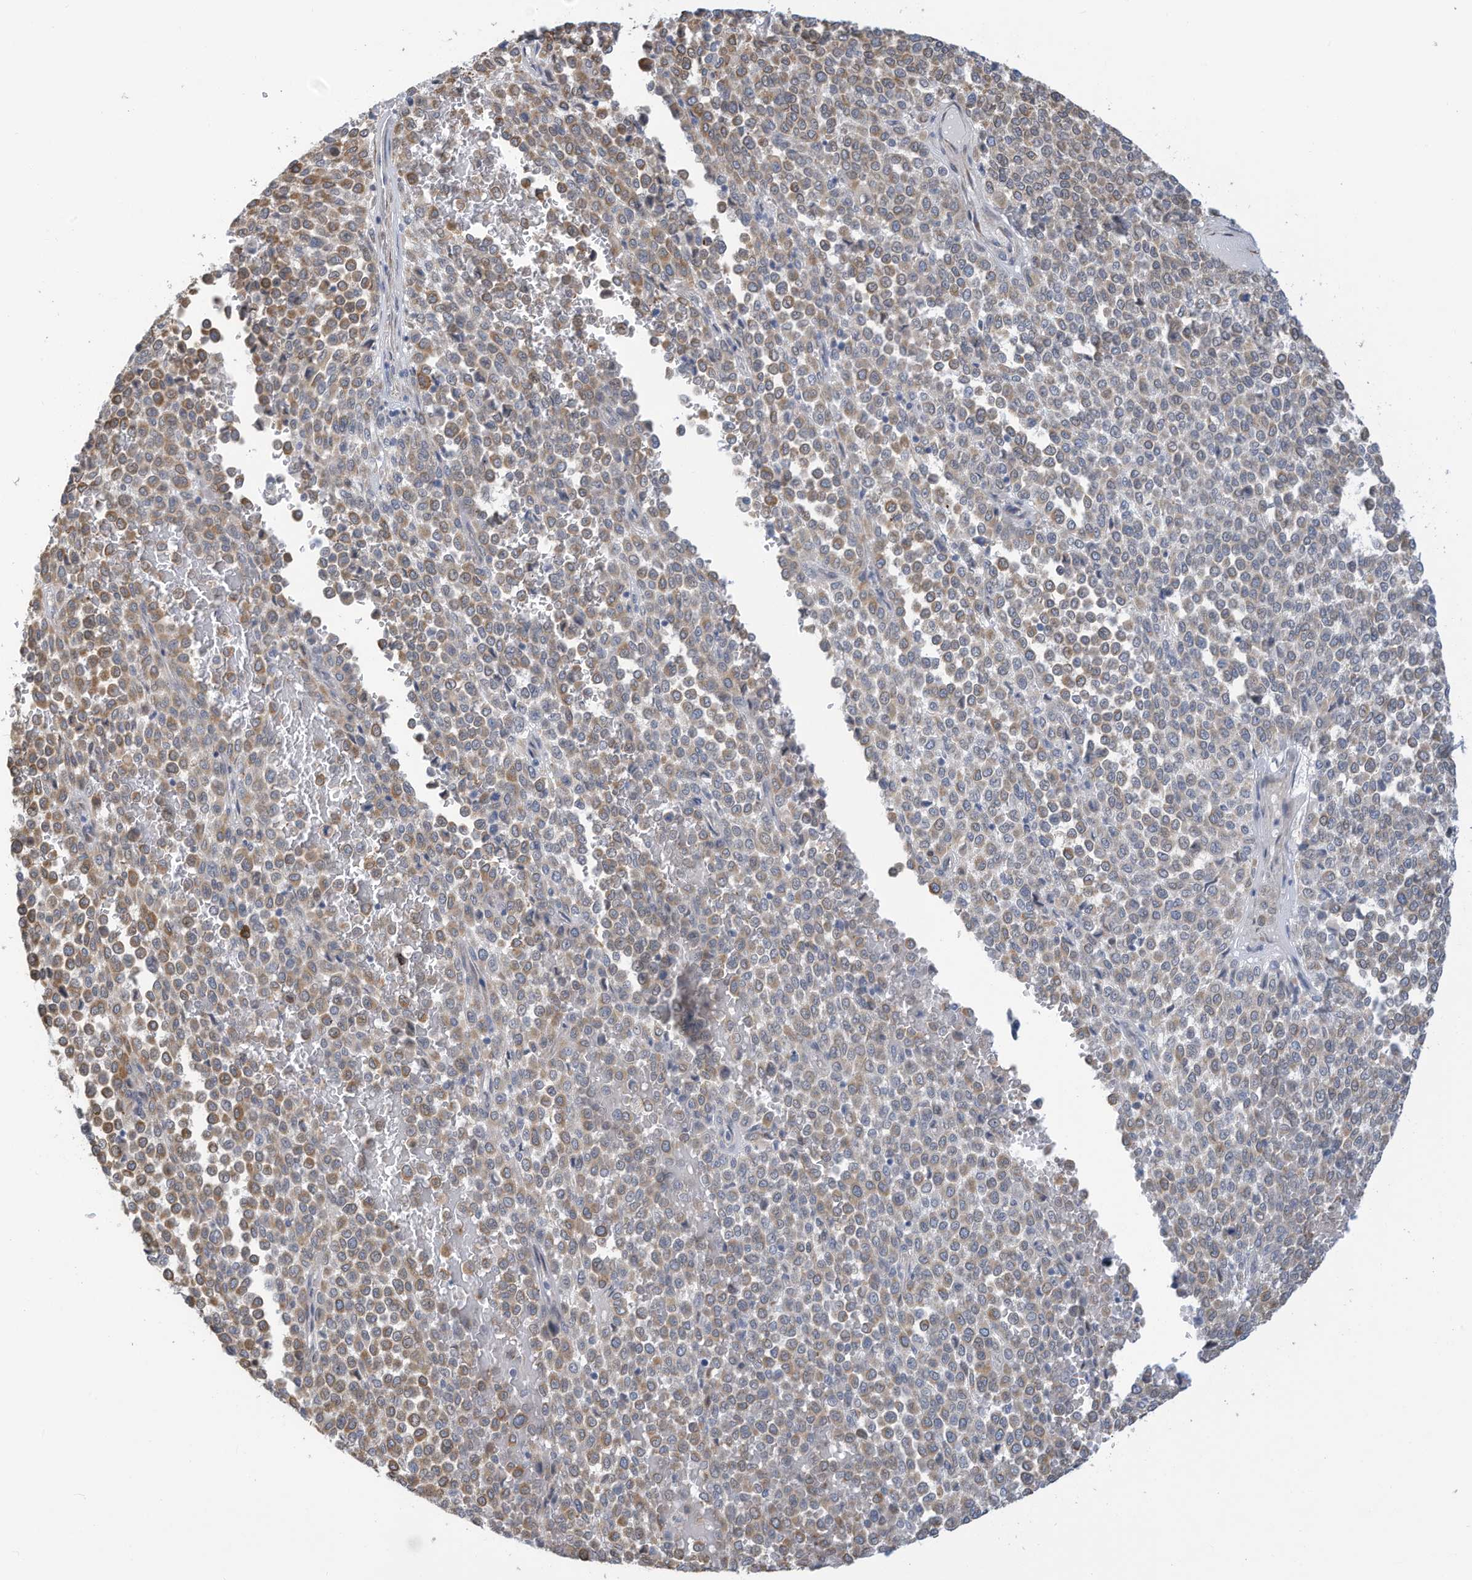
{"staining": {"intensity": "moderate", "quantity": "25%-75%", "location": "cytoplasmic/membranous"}, "tissue": "melanoma", "cell_type": "Tumor cells", "image_type": "cancer", "snomed": [{"axis": "morphology", "description": "Malignant melanoma, Metastatic site"}, {"axis": "topography", "description": "Pancreas"}], "caption": "Malignant melanoma (metastatic site) stained with DAB immunohistochemistry (IHC) demonstrates medium levels of moderate cytoplasmic/membranous staining in about 25%-75% of tumor cells. (brown staining indicates protein expression, while blue staining denotes nuclei).", "gene": "ZNF292", "patient": {"sex": "female", "age": 30}}